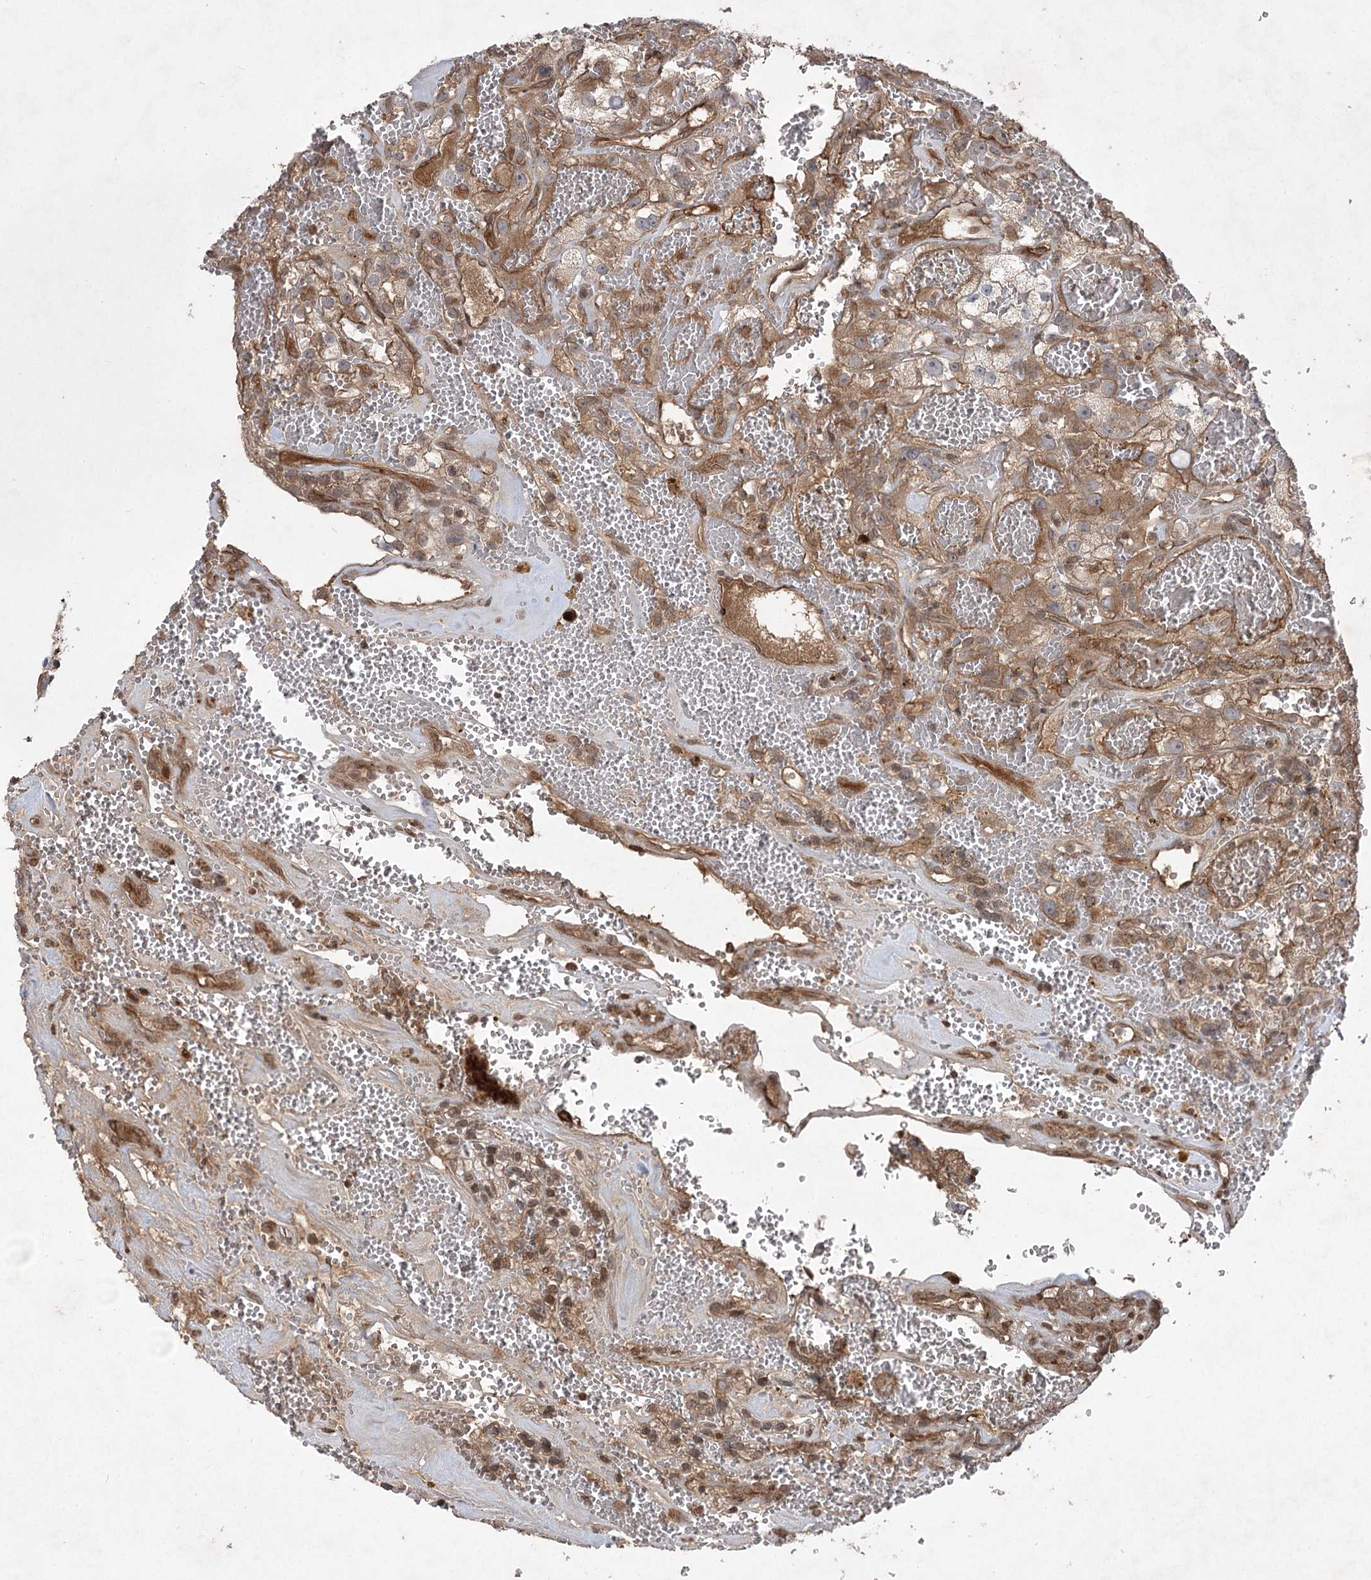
{"staining": {"intensity": "moderate", "quantity": ">75%", "location": "cytoplasmic/membranous"}, "tissue": "renal cancer", "cell_type": "Tumor cells", "image_type": "cancer", "snomed": [{"axis": "morphology", "description": "Adenocarcinoma, NOS"}, {"axis": "topography", "description": "Kidney"}], "caption": "Renal adenocarcinoma tissue displays moderate cytoplasmic/membranous expression in about >75% of tumor cells, visualized by immunohistochemistry. Immunohistochemistry (ihc) stains the protein in brown and the nuclei are stained blue.", "gene": "PLEKHA5", "patient": {"sex": "female", "age": 57}}